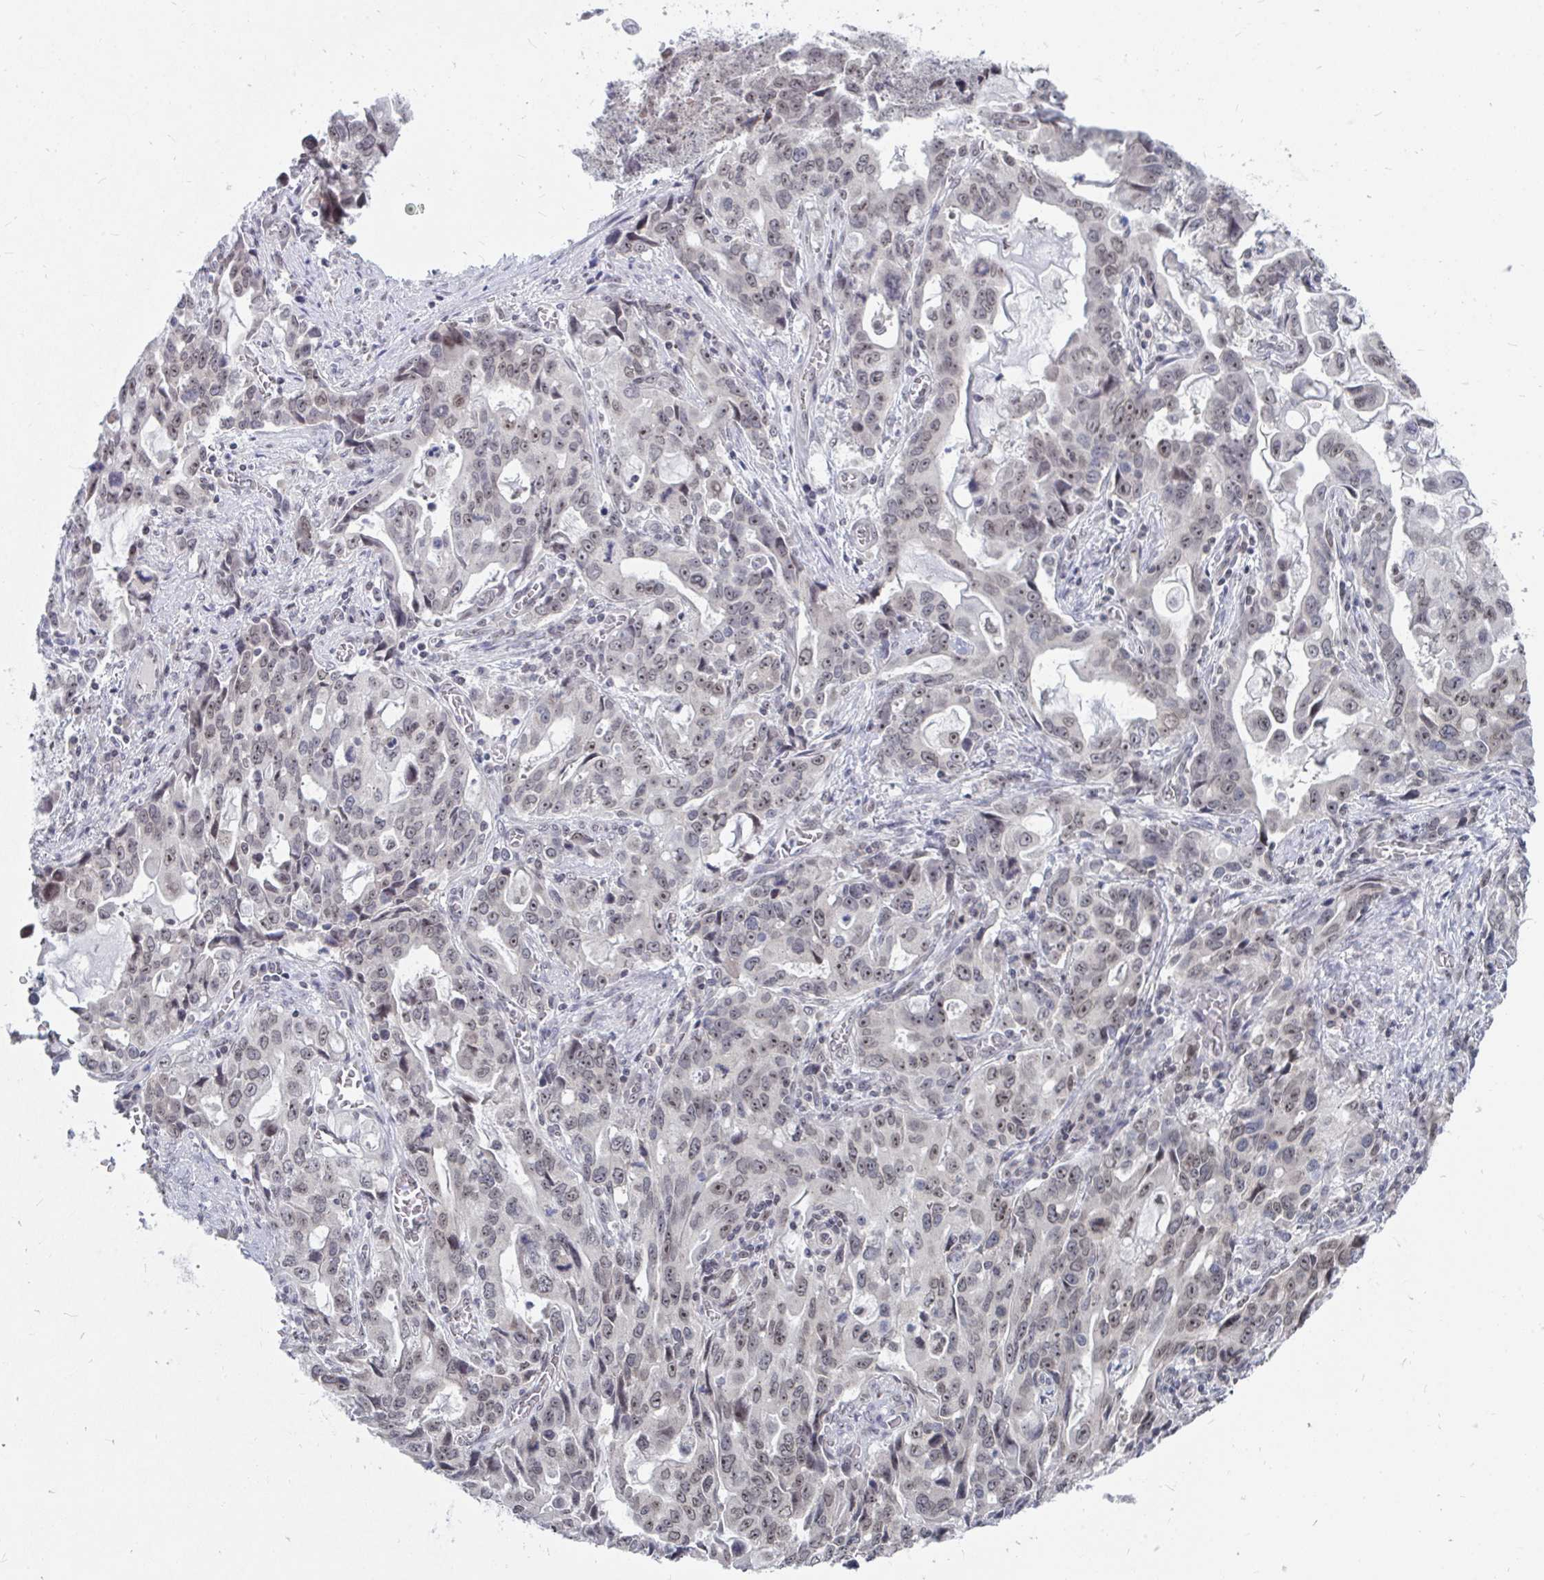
{"staining": {"intensity": "weak", "quantity": "<25%", "location": "nuclear"}, "tissue": "stomach cancer", "cell_type": "Tumor cells", "image_type": "cancer", "snomed": [{"axis": "morphology", "description": "Adenocarcinoma, NOS"}, {"axis": "topography", "description": "Stomach, upper"}], "caption": "Immunohistochemistry micrograph of stomach cancer stained for a protein (brown), which reveals no positivity in tumor cells. (DAB immunohistochemistry with hematoxylin counter stain).", "gene": "TRIP12", "patient": {"sex": "male", "age": 85}}